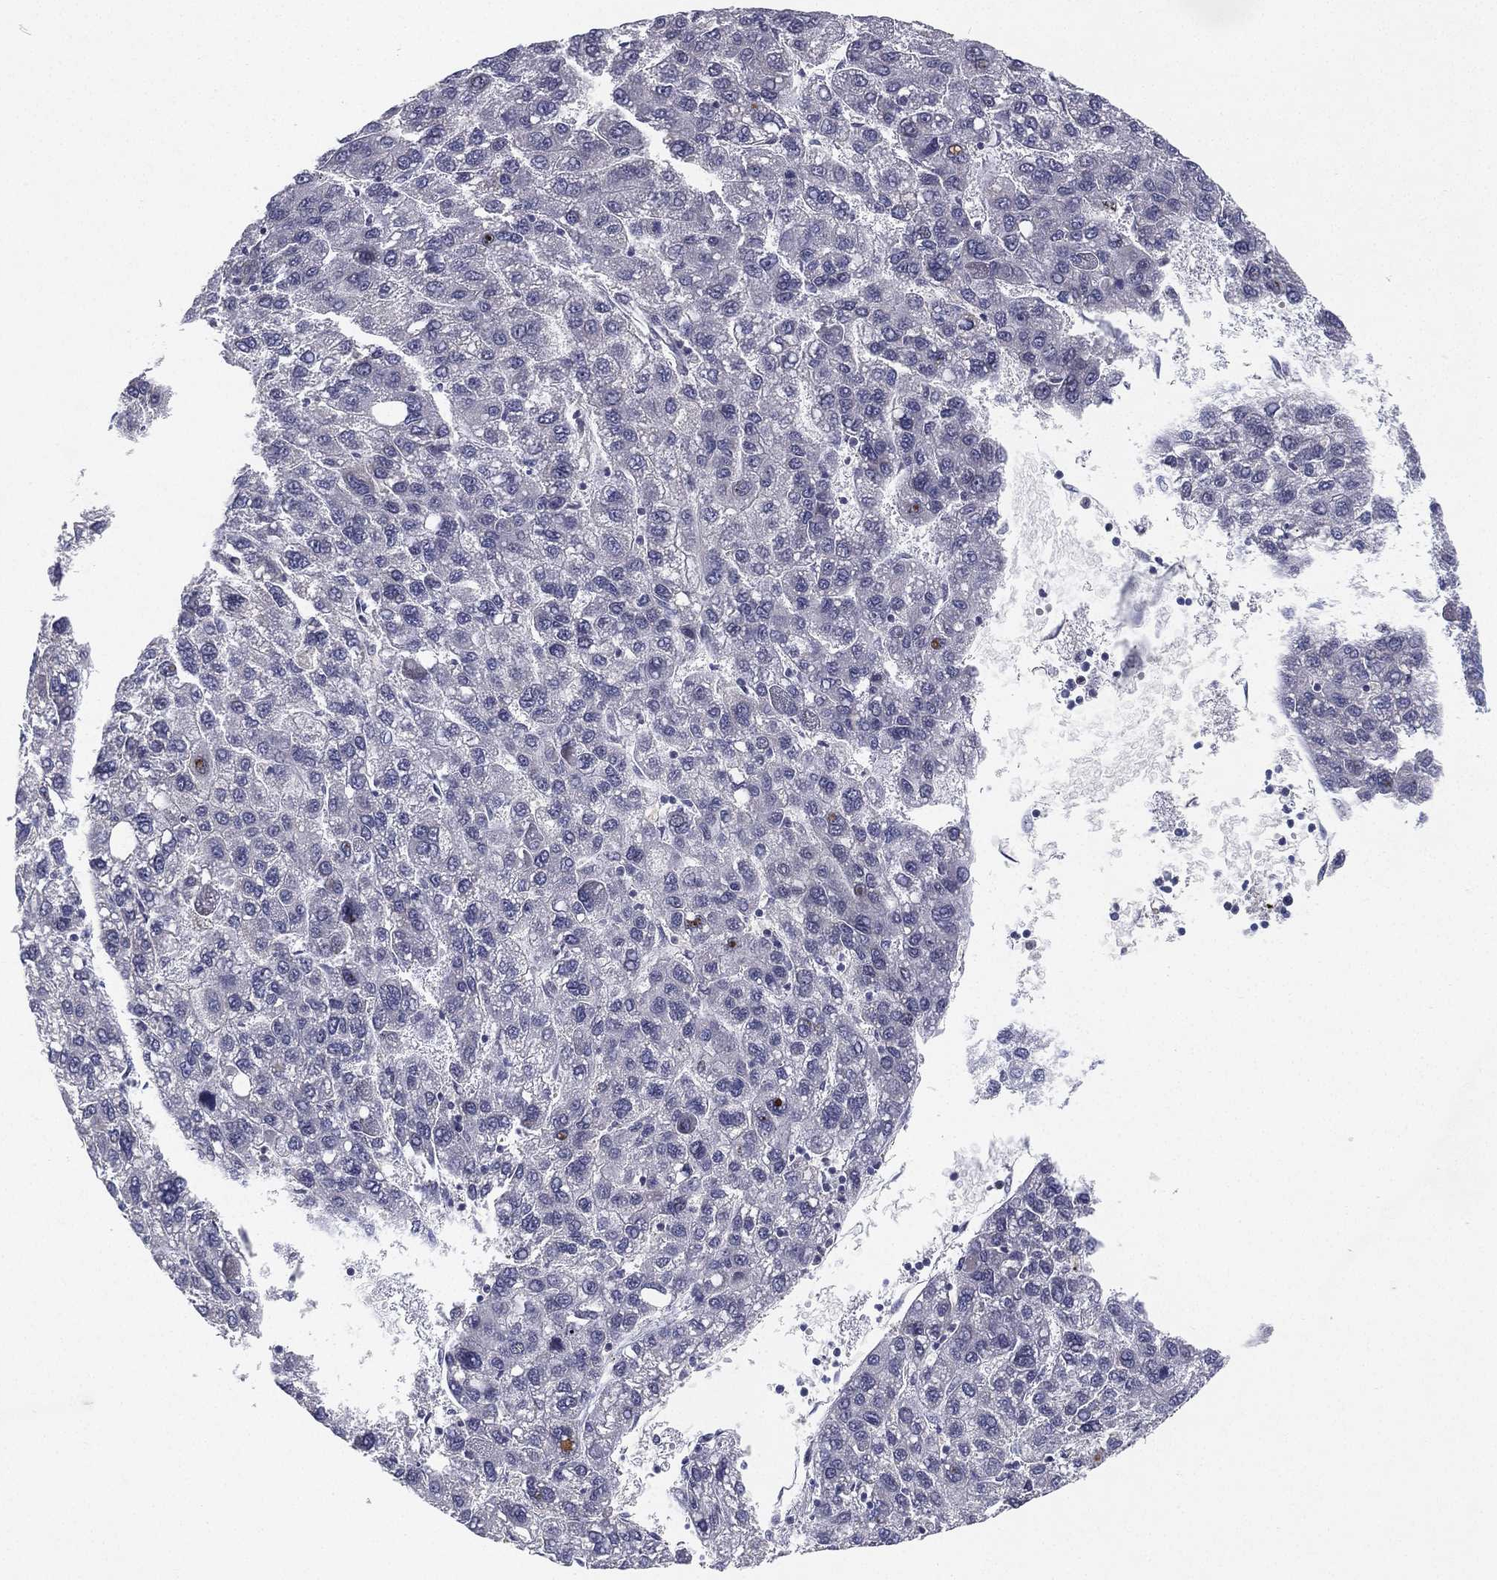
{"staining": {"intensity": "negative", "quantity": "none", "location": "none"}, "tissue": "liver cancer", "cell_type": "Tumor cells", "image_type": "cancer", "snomed": [{"axis": "morphology", "description": "Carcinoma, Hepatocellular, NOS"}, {"axis": "topography", "description": "Liver"}], "caption": "Tumor cells are negative for protein expression in human liver hepatocellular carcinoma.", "gene": "MS4A8", "patient": {"sex": "female", "age": 82}}